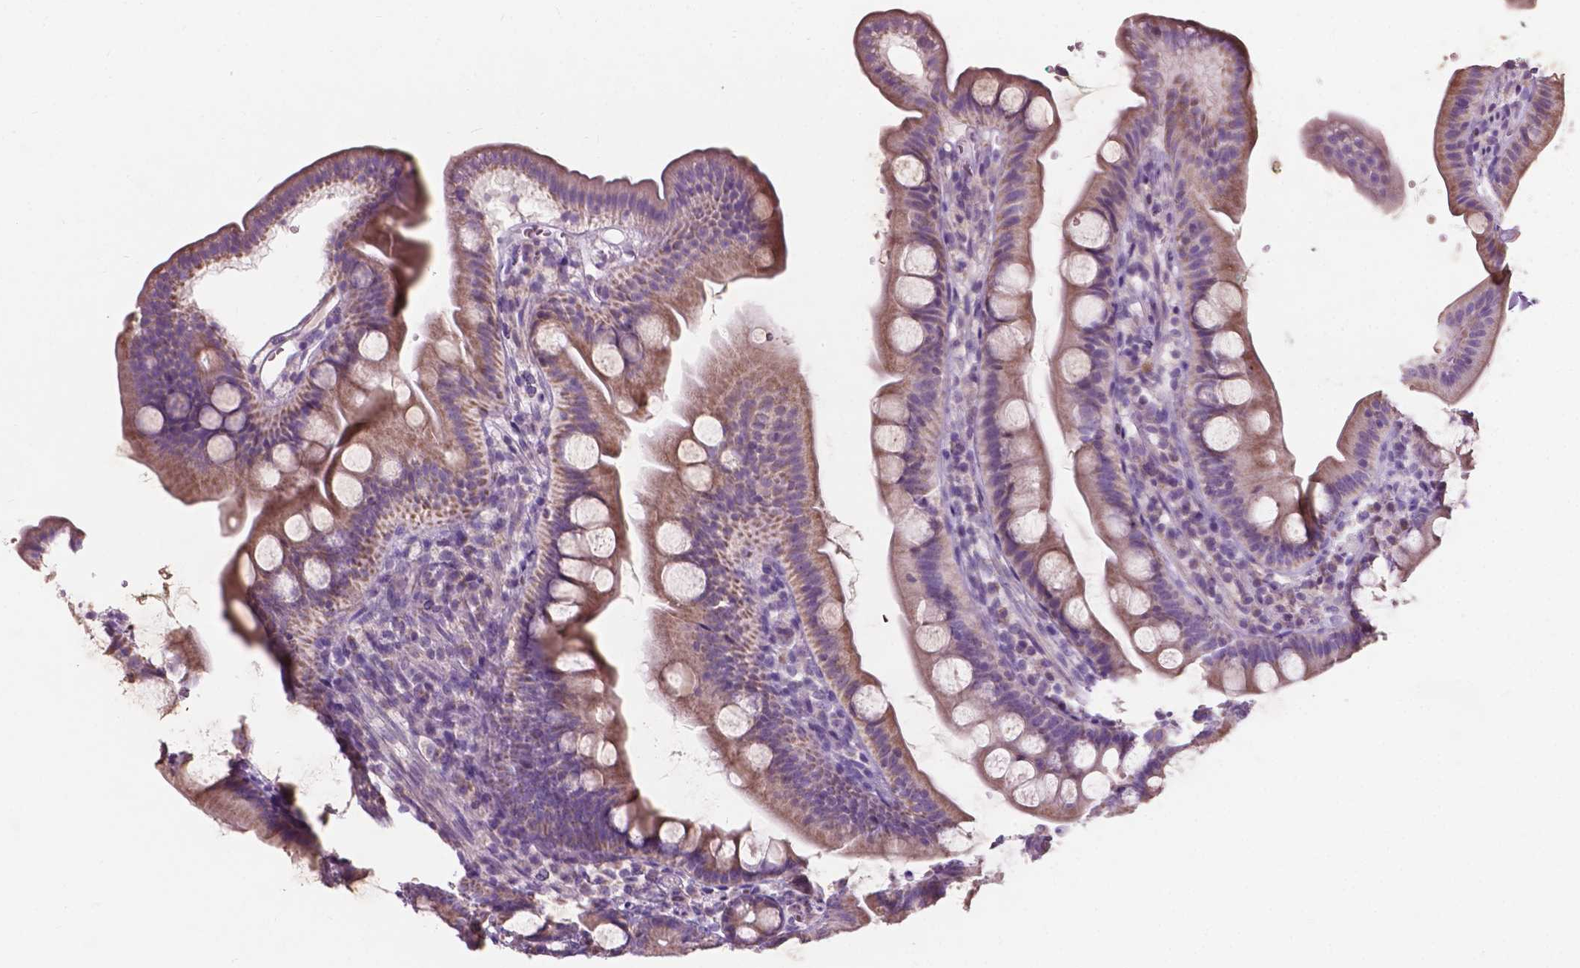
{"staining": {"intensity": "moderate", "quantity": ">75%", "location": "cytoplasmic/membranous"}, "tissue": "duodenum", "cell_type": "Glandular cells", "image_type": "normal", "snomed": [{"axis": "morphology", "description": "Normal tissue, NOS"}, {"axis": "topography", "description": "Duodenum"}], "caption": "Duodenum was stained to show a protein in brown. There is medium levels of moderate cytoplasmic/membranous expression in about >75% of glandular cells. (DAB IHC with brightfield microscopy, high magnification).", "gene": "NDUFS1", "patient": {"sex": "female", "age": 67}}